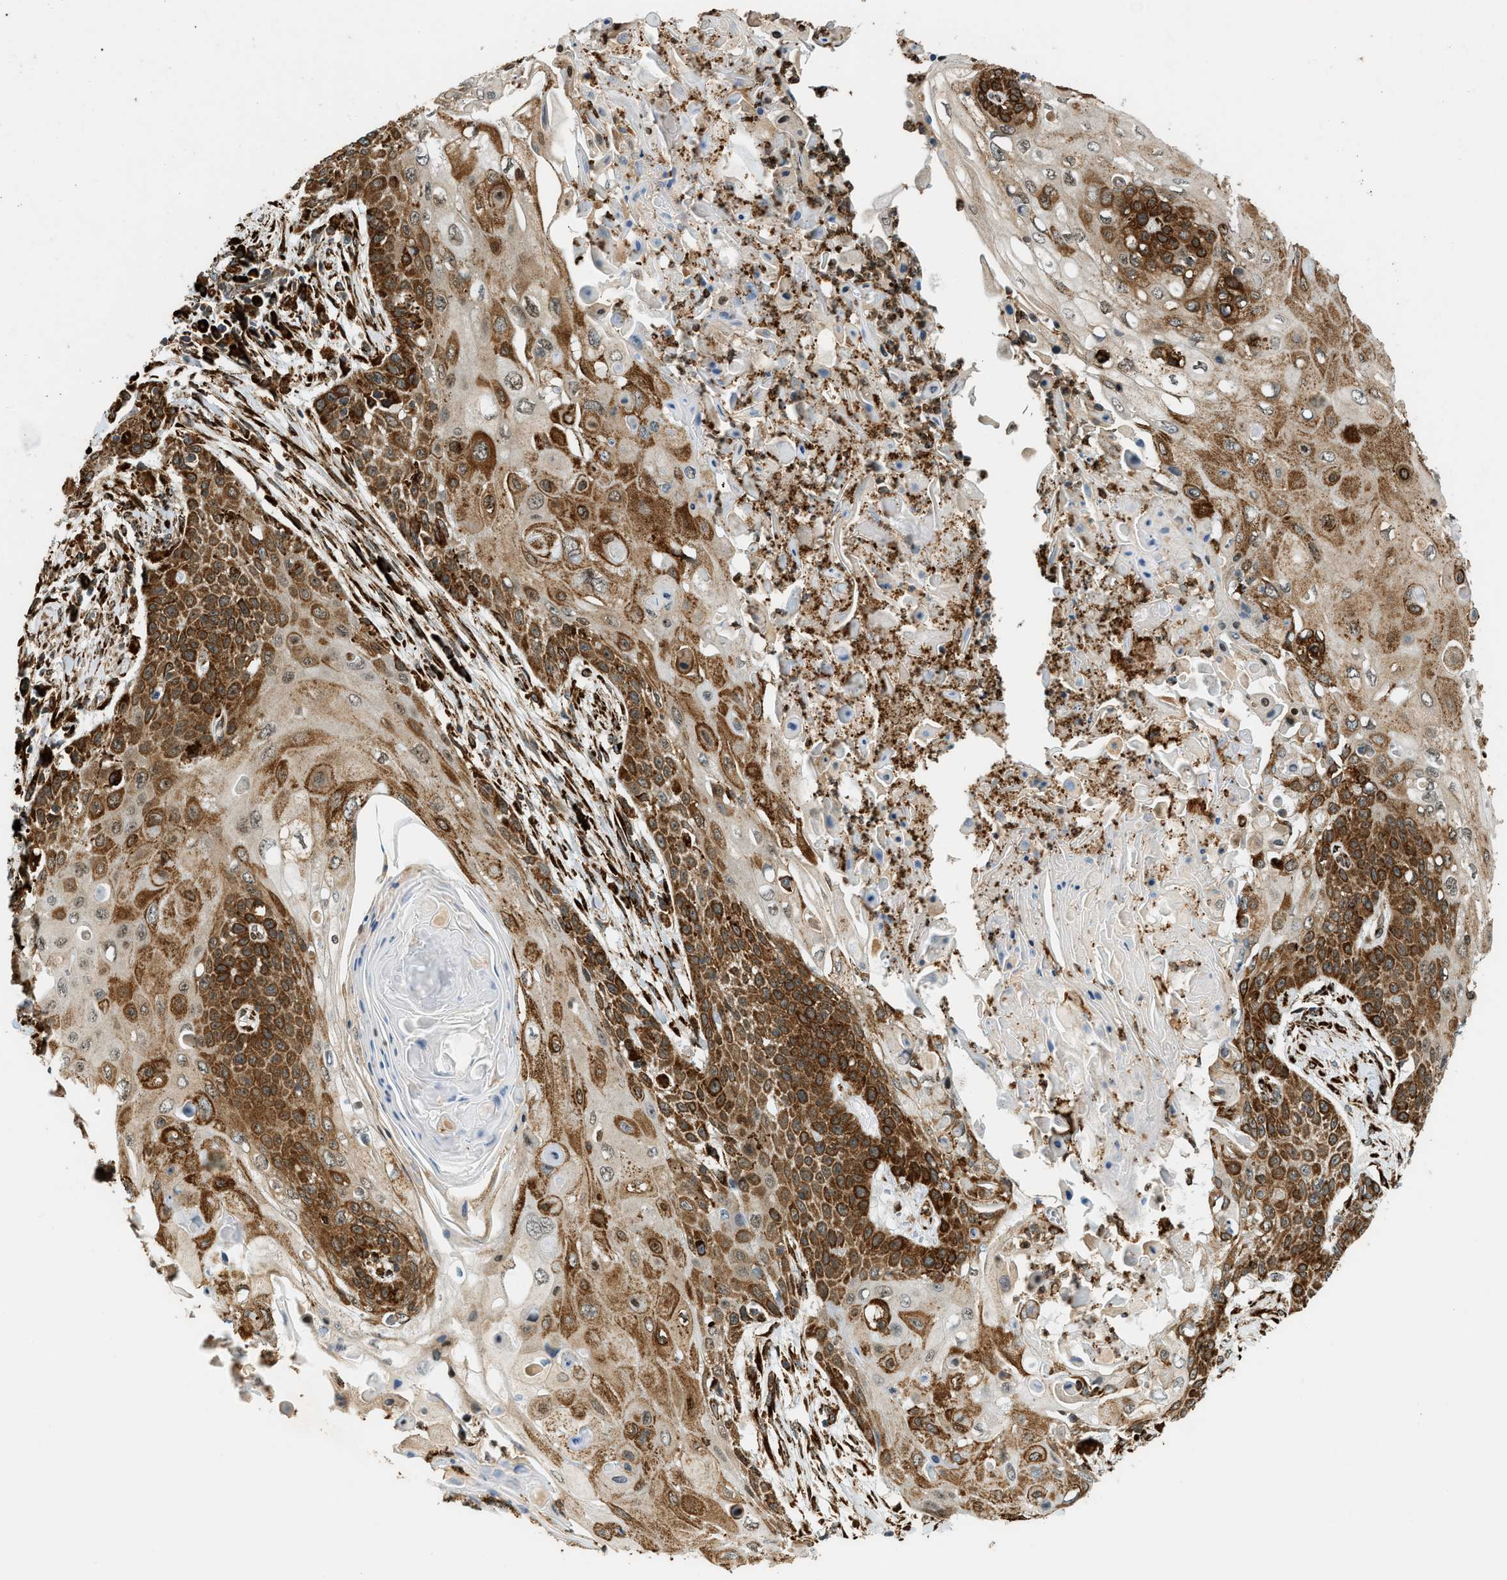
{"staining": {"intensity": "strong", "quantity": ">75%", "location": "cytoplasmic/membranous"}, "tissue": "cervical cancer", "cell_type": "Tumor cells", "image_type": "cancer", "snomed": [{"axis": "morphology", "description": "Squamous cell carcinoma, NOS"}, {"axis": "topography", "description": "Cervix"}], "caption": "Protein expression by IHC demonstrates strong cytoplasmic/membranous staining in about >75% of tumor cells in squamous cell carcinoma (cervical).", "gene": "SEMA4D", "patient": {"sex": "female", "age": 39}}